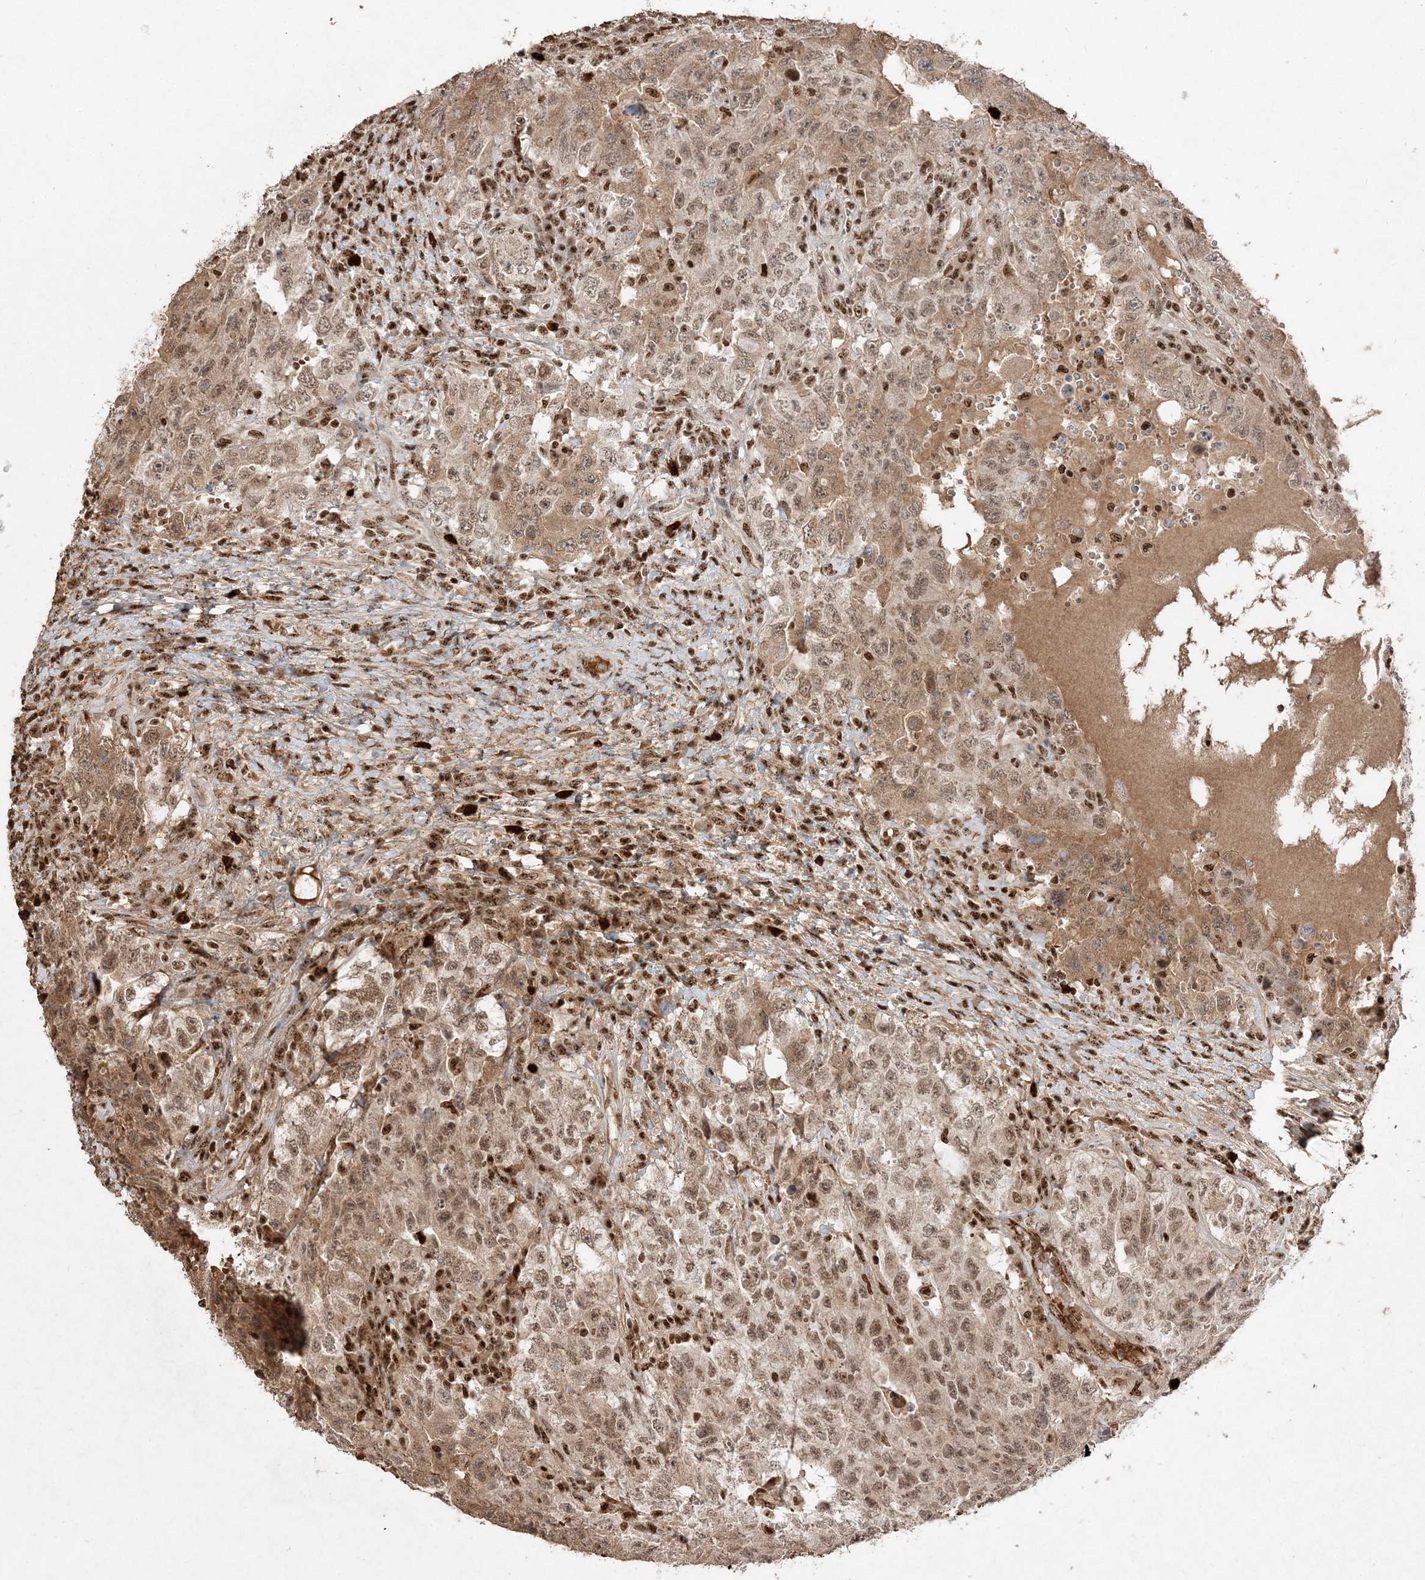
{"staining": {"intensity": "moderate", "quantity": ">75%", "location": "cytoplasmic/membranous,nuclear"}, "tissue": "testis cancer", "cell_type": "Tumor cells", "image_type": "cancer", "snomed": [{"axis": "morphology", "description": "Carcinoma, Embryonal, NOS"}, {"axis": "topography", "description": "Testis"}], "caption": "DAB immunohistochemical staining of testis cancer exhibits moderate cytoplasmic/membranous and nuclear protein positivity in about >75% of tumor cells. (DAB IHC, brown staining for protein, blue staining for nuclei).", "gene": "RBM17", "patient": {"sex": "male", "age": 26}}